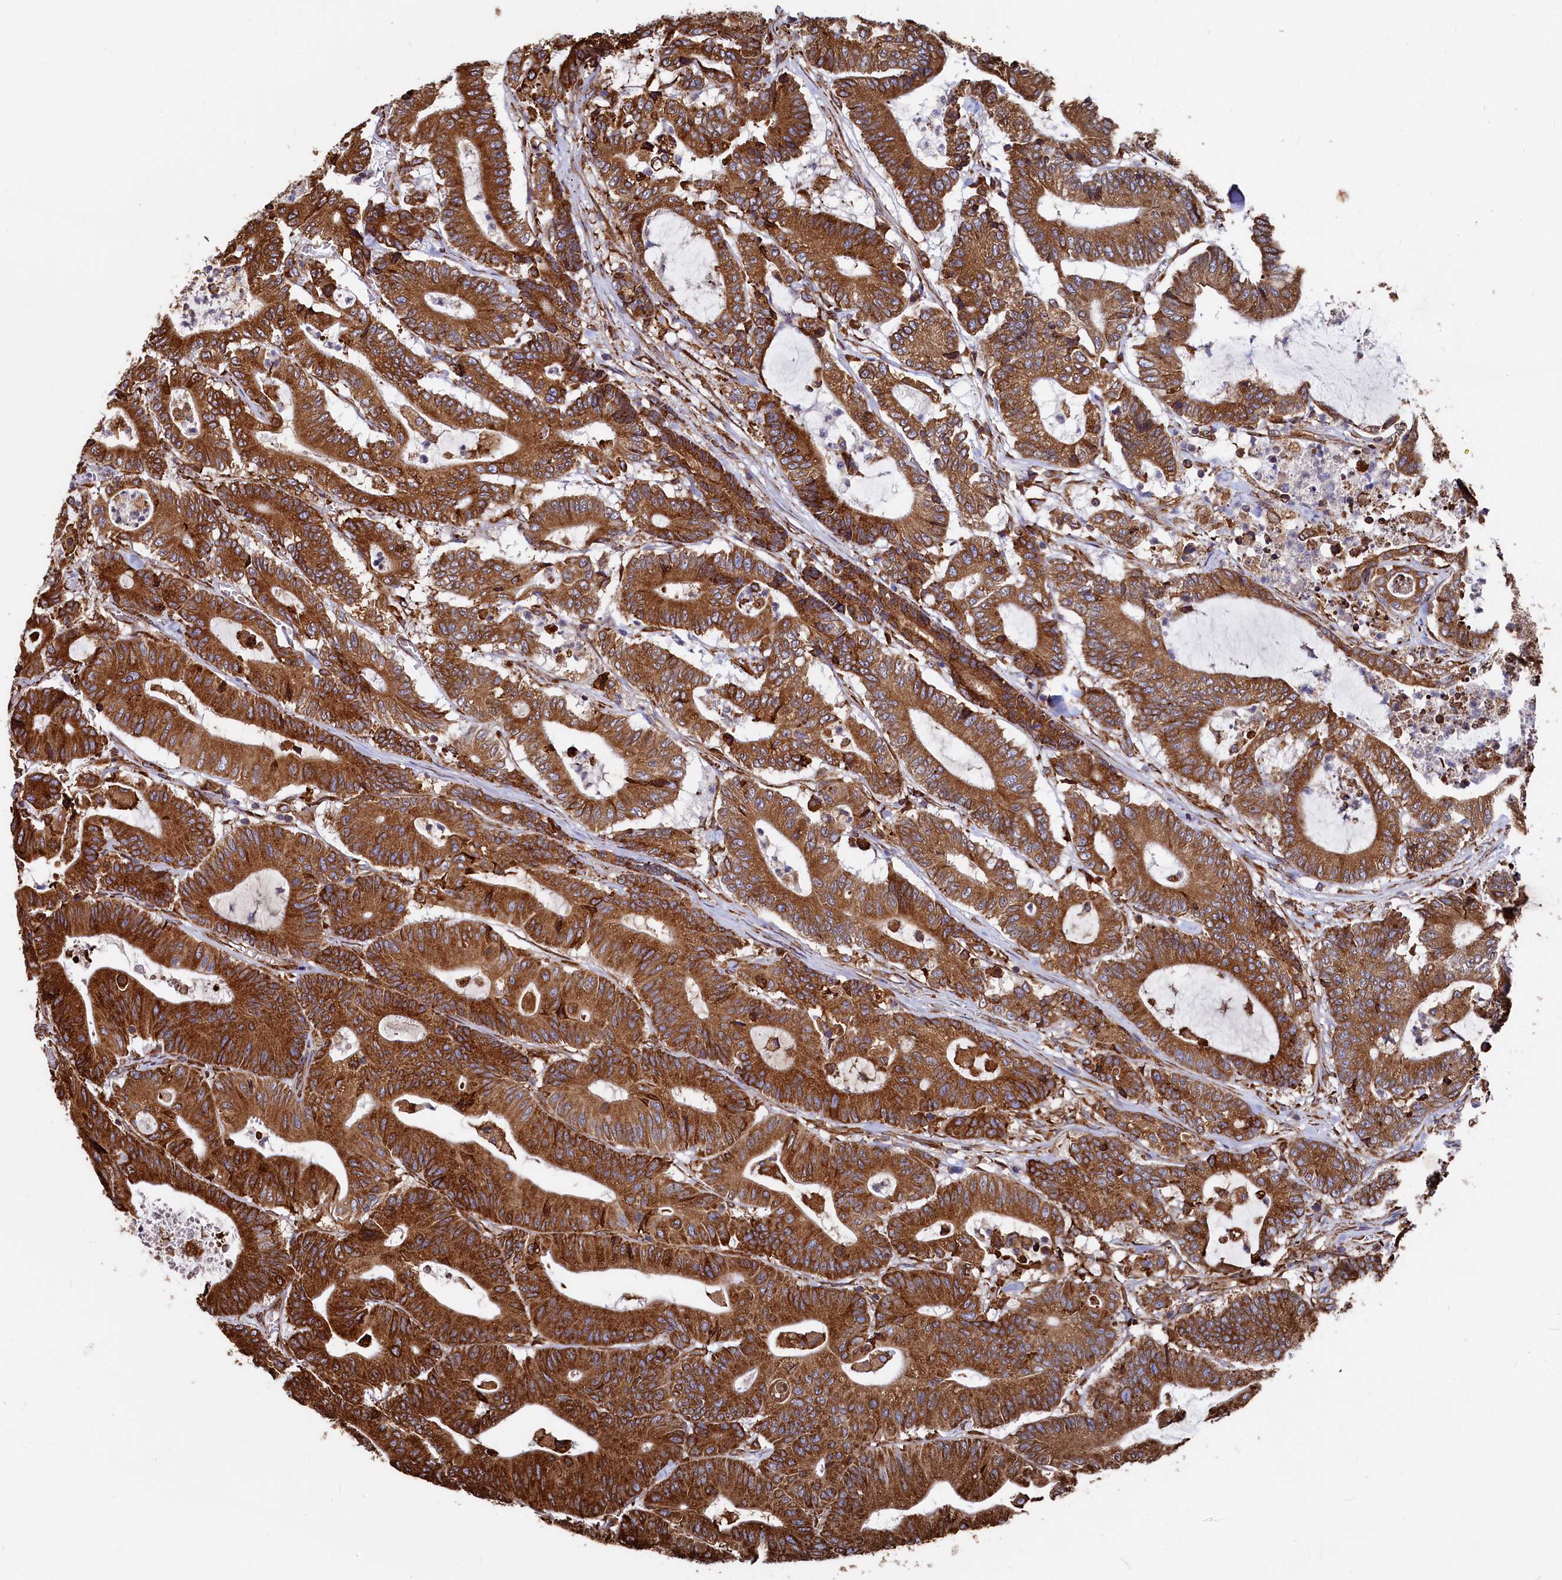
{"staining": {"intensity": "strong", "quantity": ">75%", "location": "cytoplasmic/membranous"}, "tissue": "colorectal cancer", "cell_type": "Tumor cells", "image_type": "cancer", "snomed": [{"axis": "morphology", "description": "Adenocarcinoma, NOS"}, {"axis": "topography", "description": "Colon"}], "caption": "This is an image of IHC staining of colorectal cancer (adenocarcinoma), which shows strong positivity in the cytoplasmic/membranous of tumor cells.", "gene": "NEURL1B", "patient": {"sex": "female", "age": 84}}